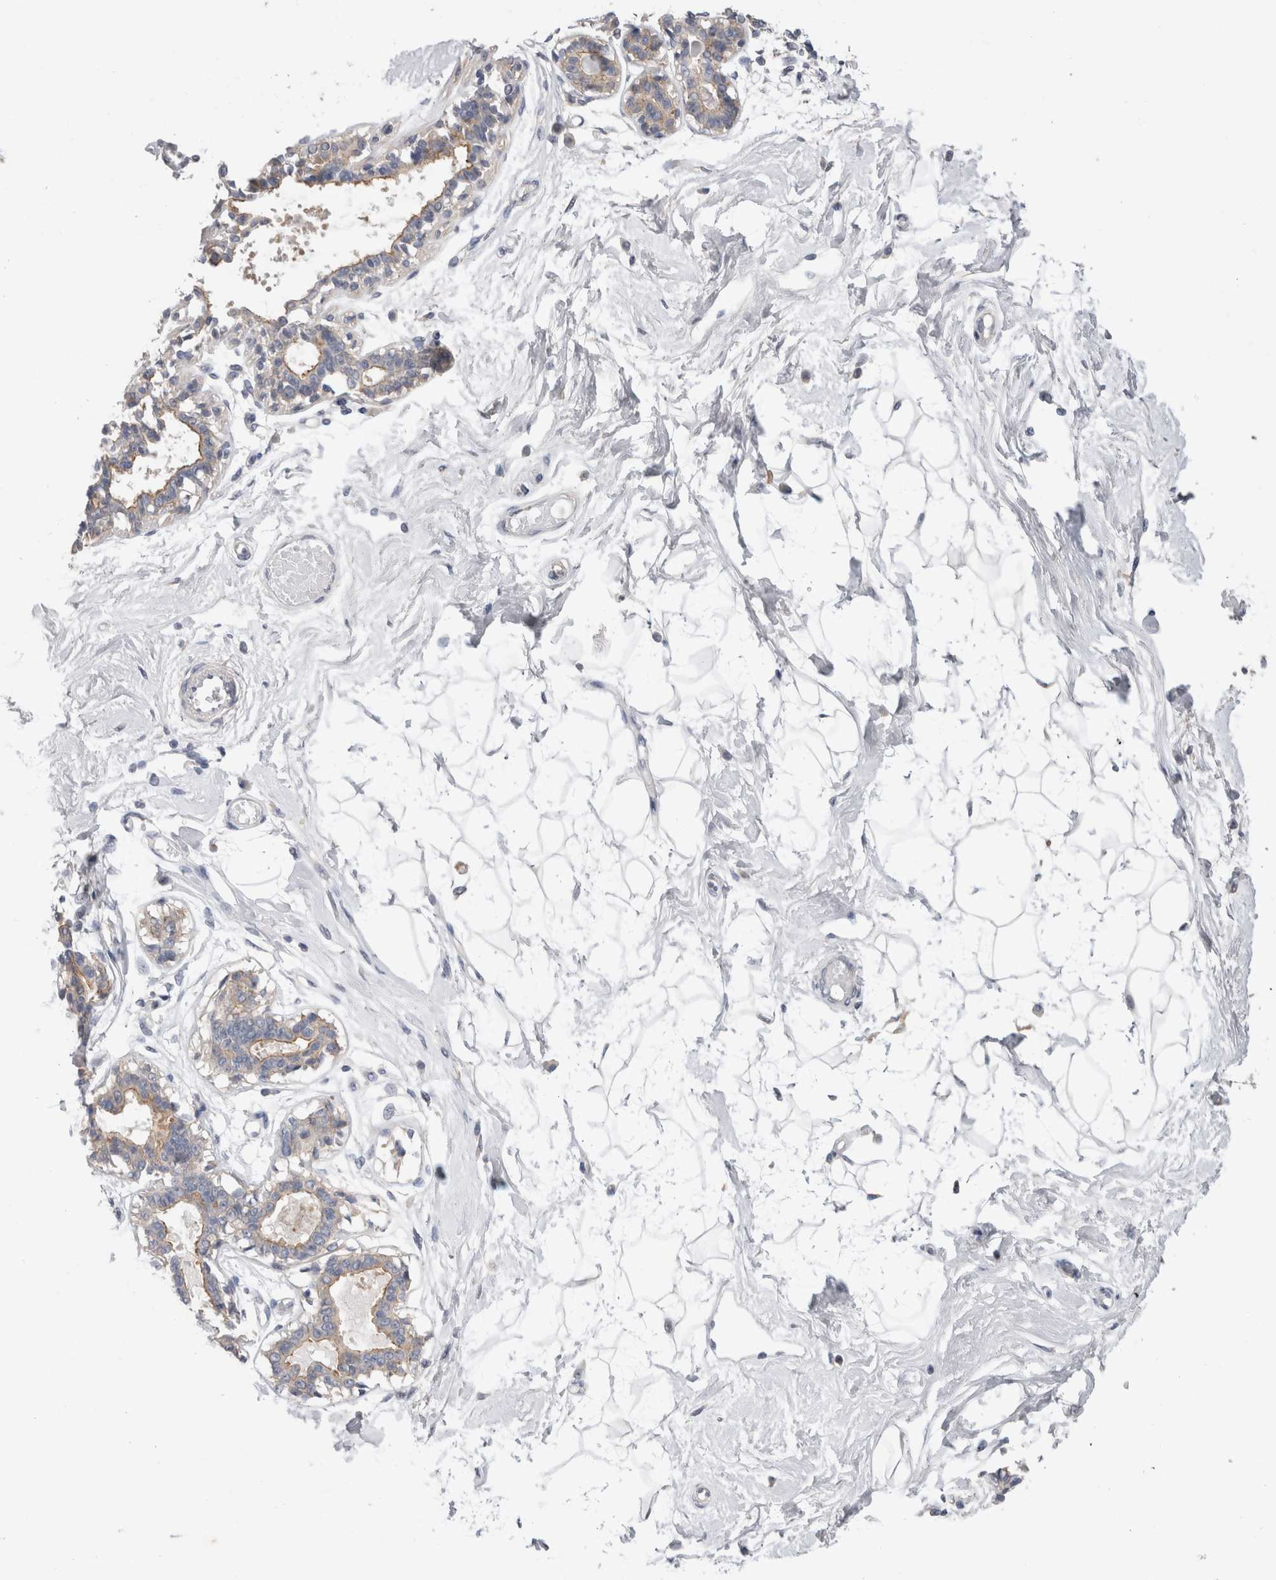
{"staining": {"intensity": "negative", "quantity": "none", "location": "none"}, "tissue": "breast", "cell_type": "Adipocytes", "image_type": "normal", "snomed": [{"axis": "morphology", "description": "Normal tissue, NOS"}, {"axis": "topography", "description": "Breast"}], "caption": "Adipocytes show no significant protein positivity in normal breast. Nuclei are stained in blue.", "gene": "OTOR", "patient": {"sex": "female", "age": 45}}